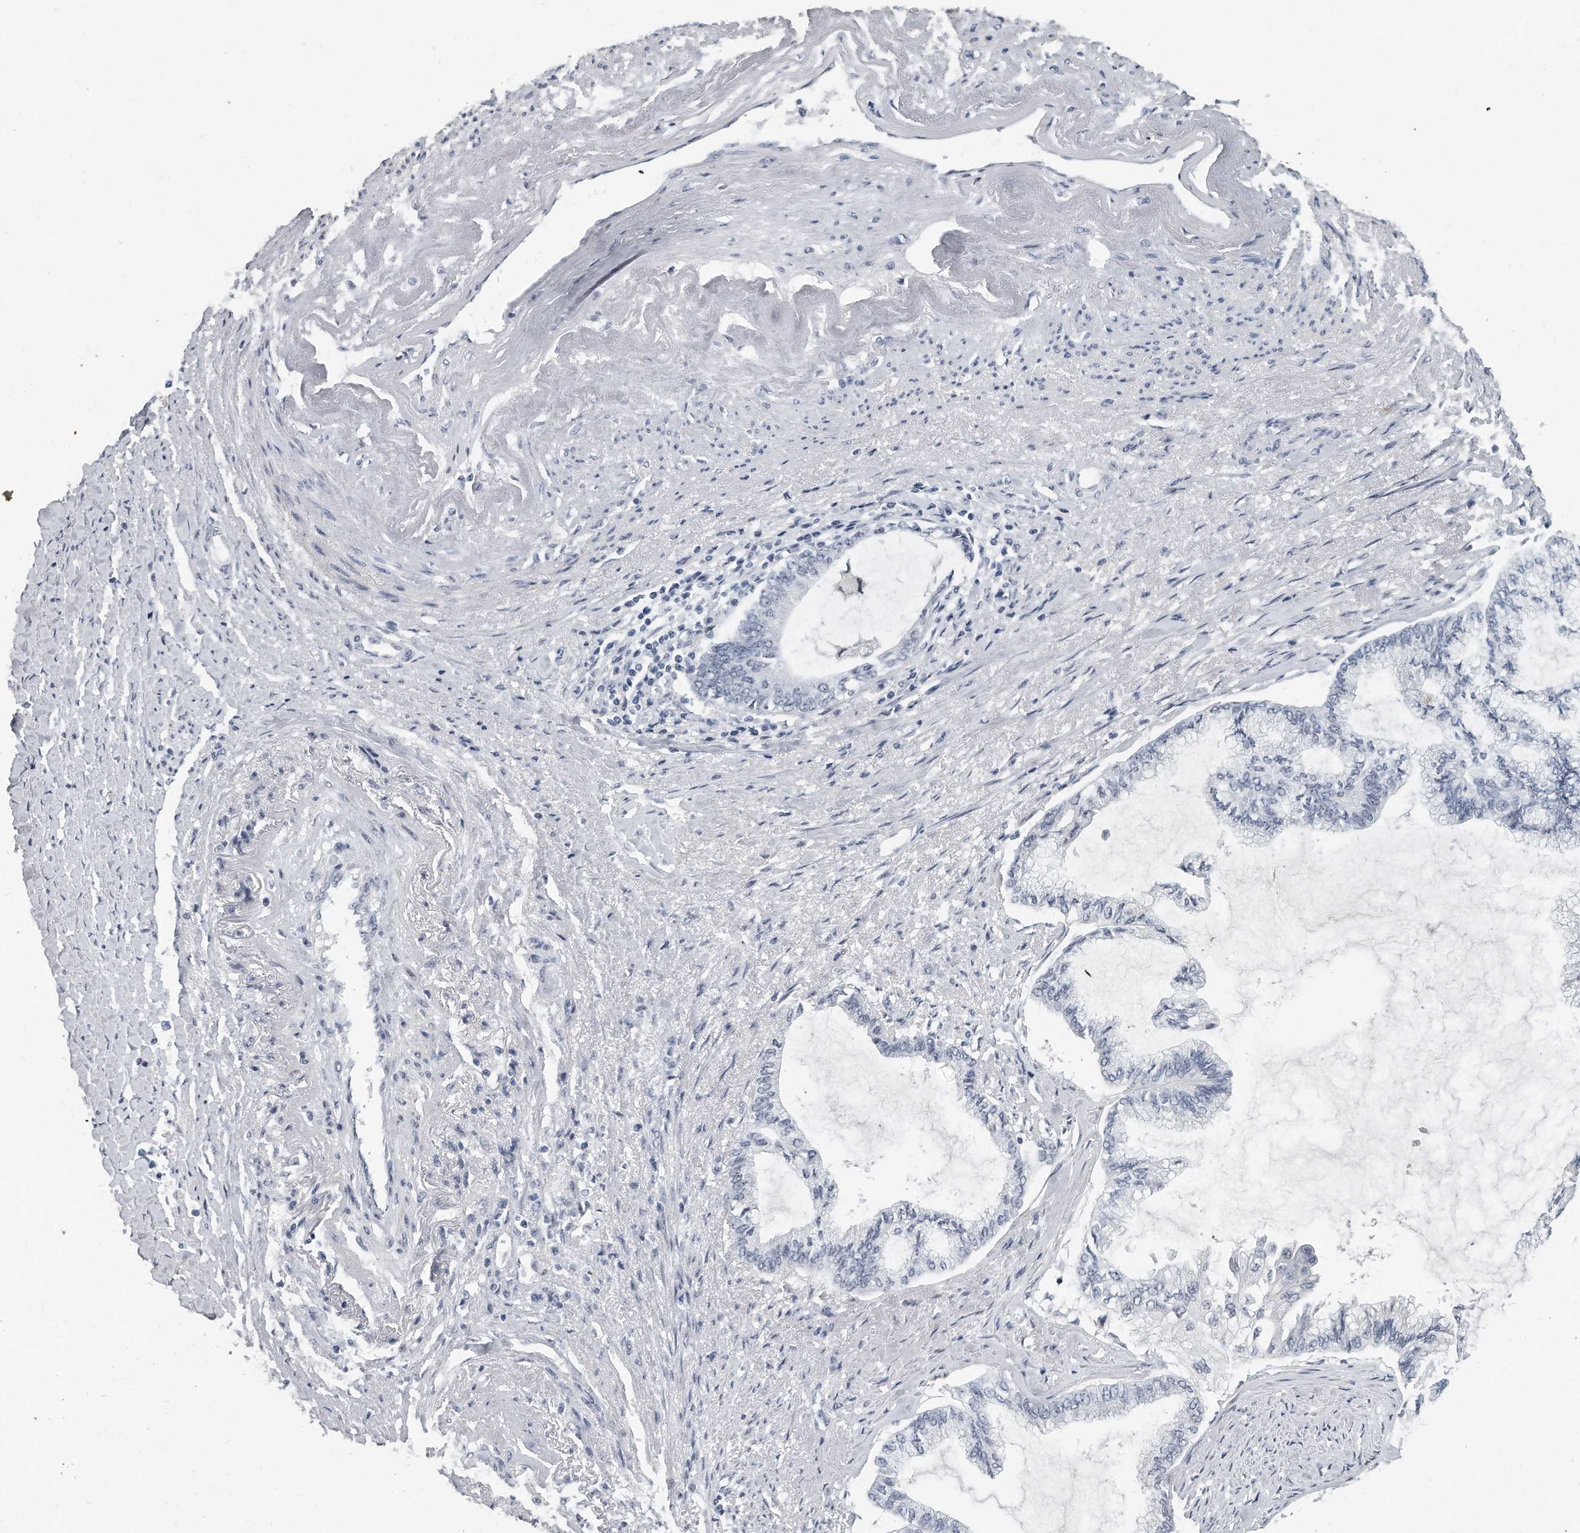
{"staining": {"intensity": "negative", "quantity": "none", "location": "none"}, "tissue": "endometrial cancer", "cell_type": "Tumor cells", "image_type": "cancer", "snomed": [{"axis": "morphology", "description": "Adenocarcinoma, NOS"}, {"axis": "topography", "description": "Endometrium"}], "caption": "High magnification brightfield microscopy of adenocarcinoma (endometrial) stained with DAB (3,3'-diaminobenzidine) (brown) and counterstained with hematoxylin (blue): tumor cells show no significant expression. (Brightfield microscopy of DAB immunohistochemistry at high magnification).", "gene": "TFCP2L1", "patient": {"sex": "female", "age": 86}}